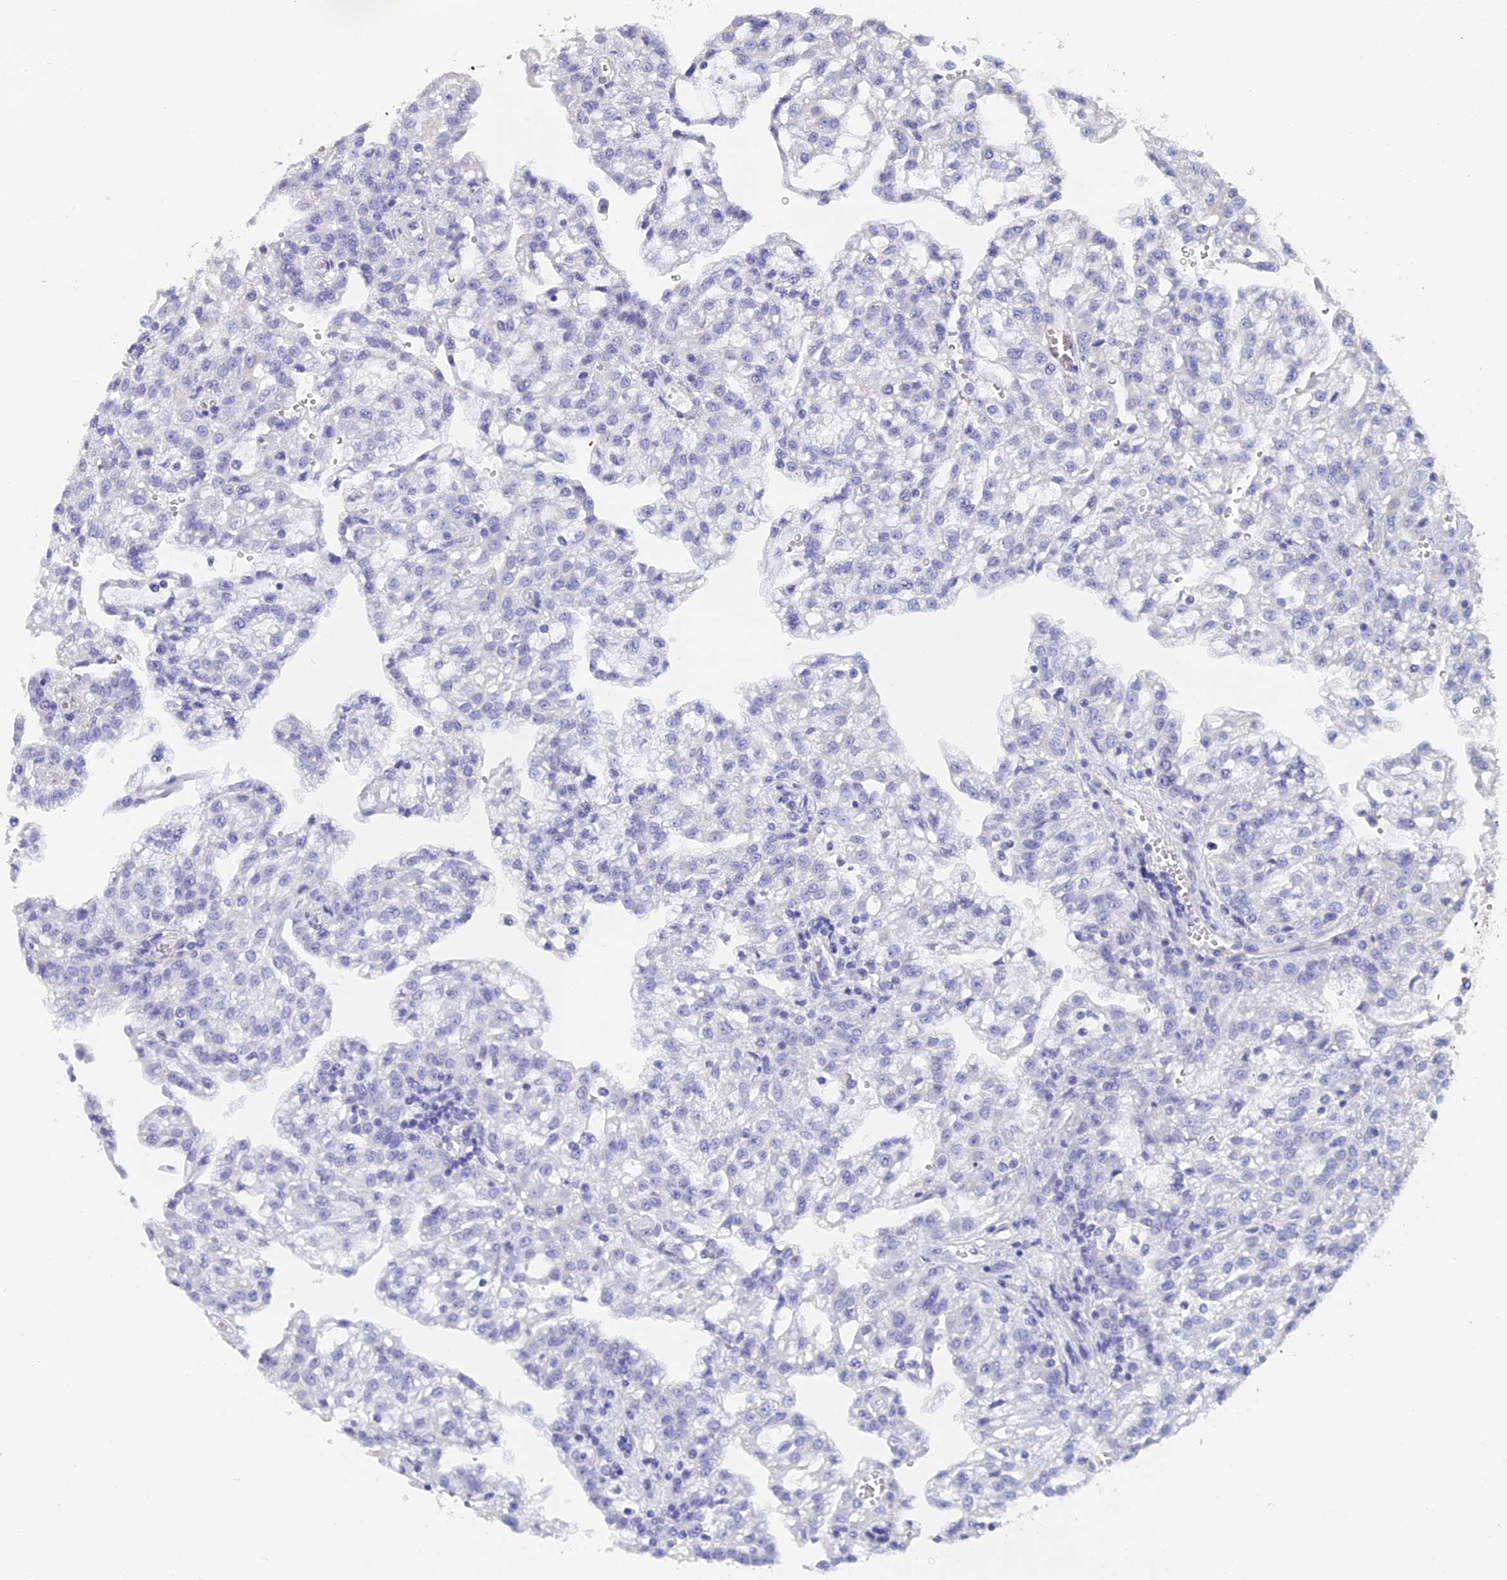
{"staining": {"intensity": "negative", "quantity": "none", "location": "none"}, "tissue": "renal cancer", "cell_type": "Tumor cells", "image_type": "cancer", "snomed": [{"axis": "morphology", "description": "Adenocarcinoma, NOS"}, {"axis": "topography", "description": "Kidney"}], "caption": "Tumor cells are negative for protein expression in human adenocarcinoma (renal).", "gene": "PCDHA5", "patient": {"sex": "male", "age": 63}}